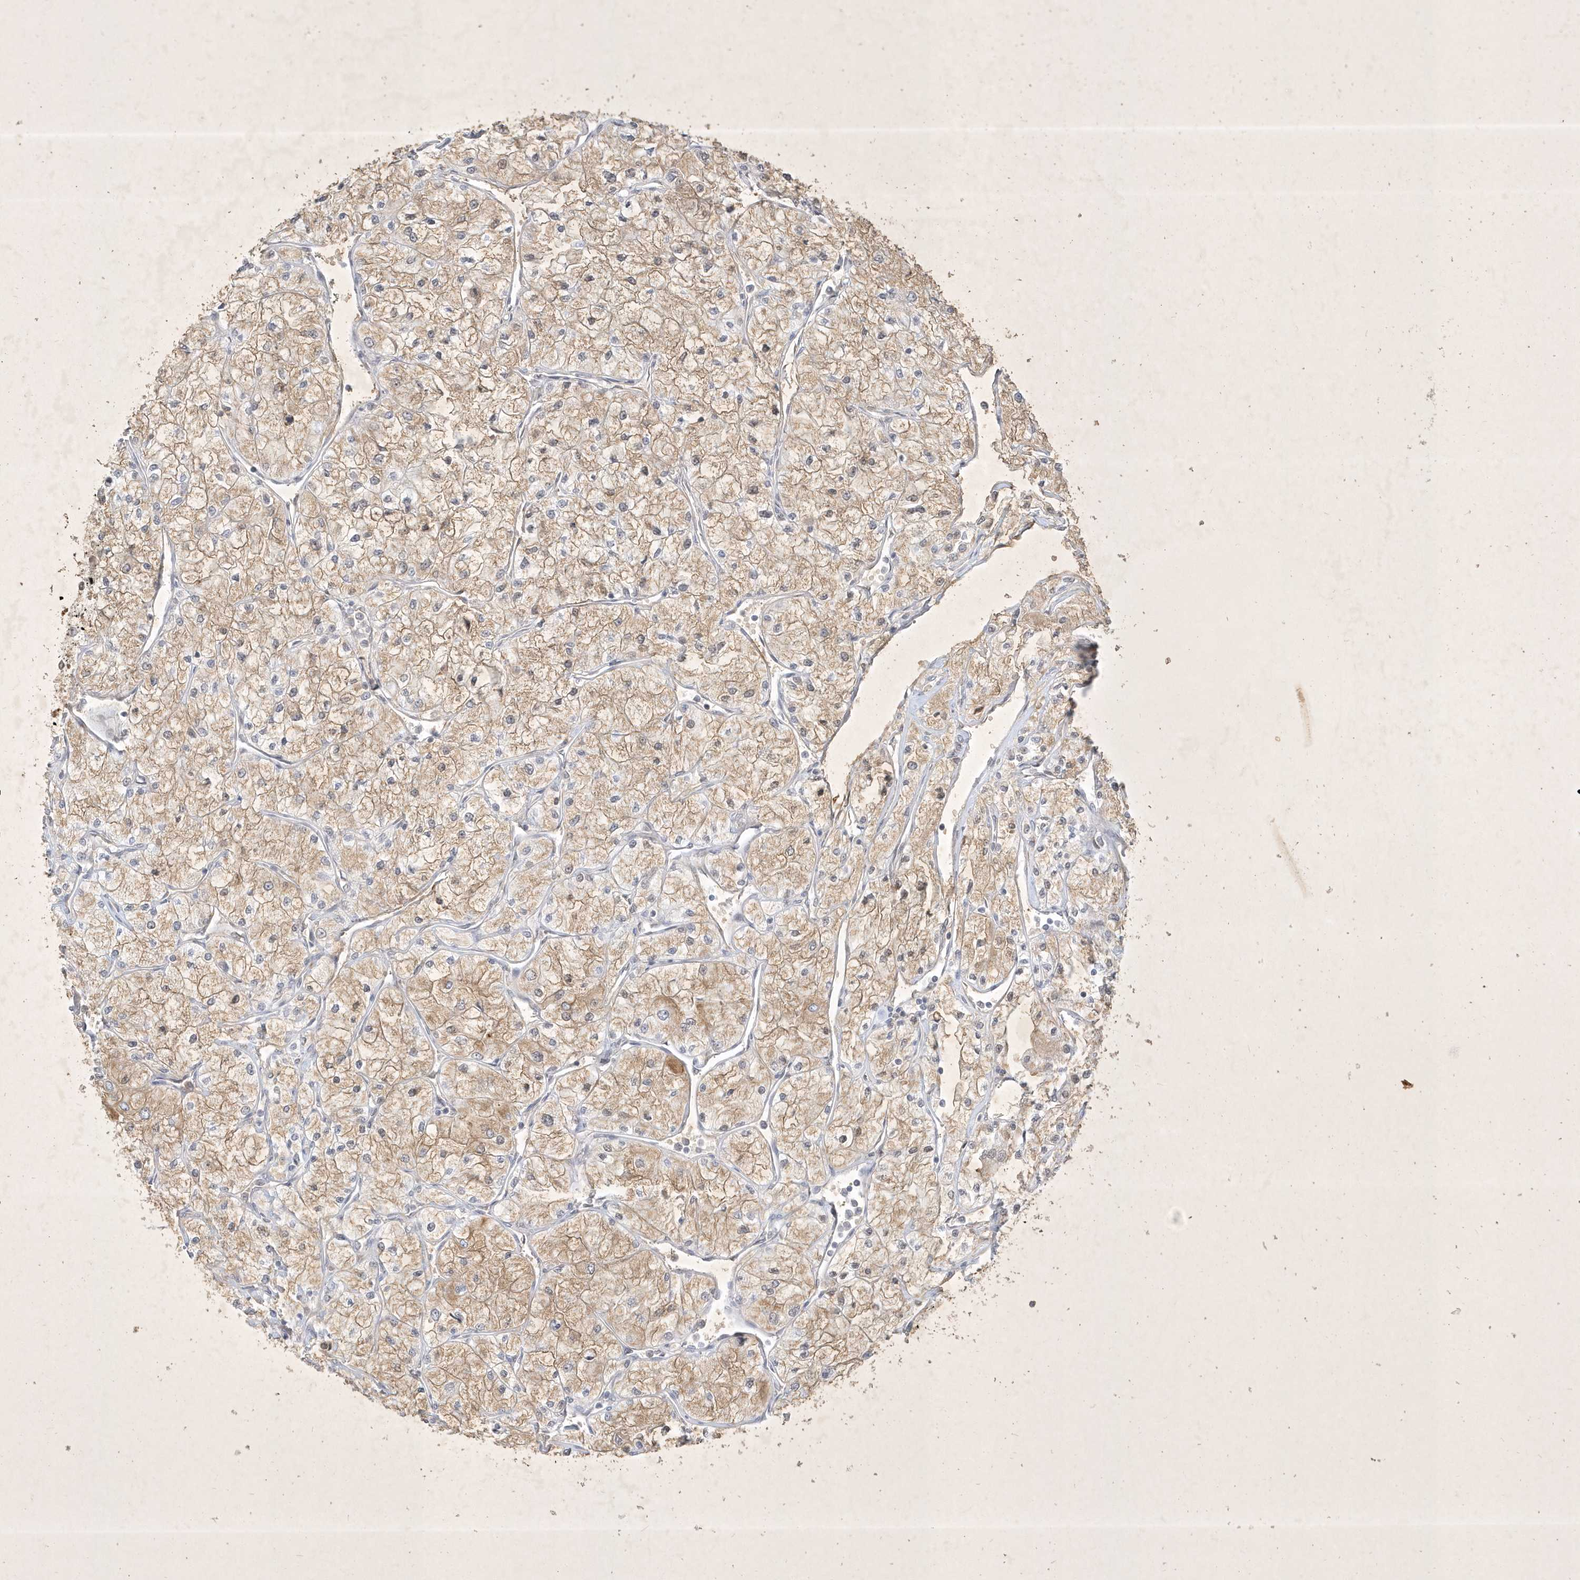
{"staining": {"intensity": "weak", "quantity": ">75%", "location": "cytoplasmic/membranous"}, "tissue": "renal cancer", "cell_type": "Tumor cells", "image_type": "cancer", "snomed": [{"axis": "morphology", "description": "Adenocarcinoma, NOS"}, {"axis": "topography", "description": "Kidney"}], "caption": "Tumor cells demonstrate low levels of weak cytoplasmic/membranous expression in about >75% of cells in adenocarcinoma (renal).", "gene": "BOD1", "patient": {"sex": "male", "age": 80}}